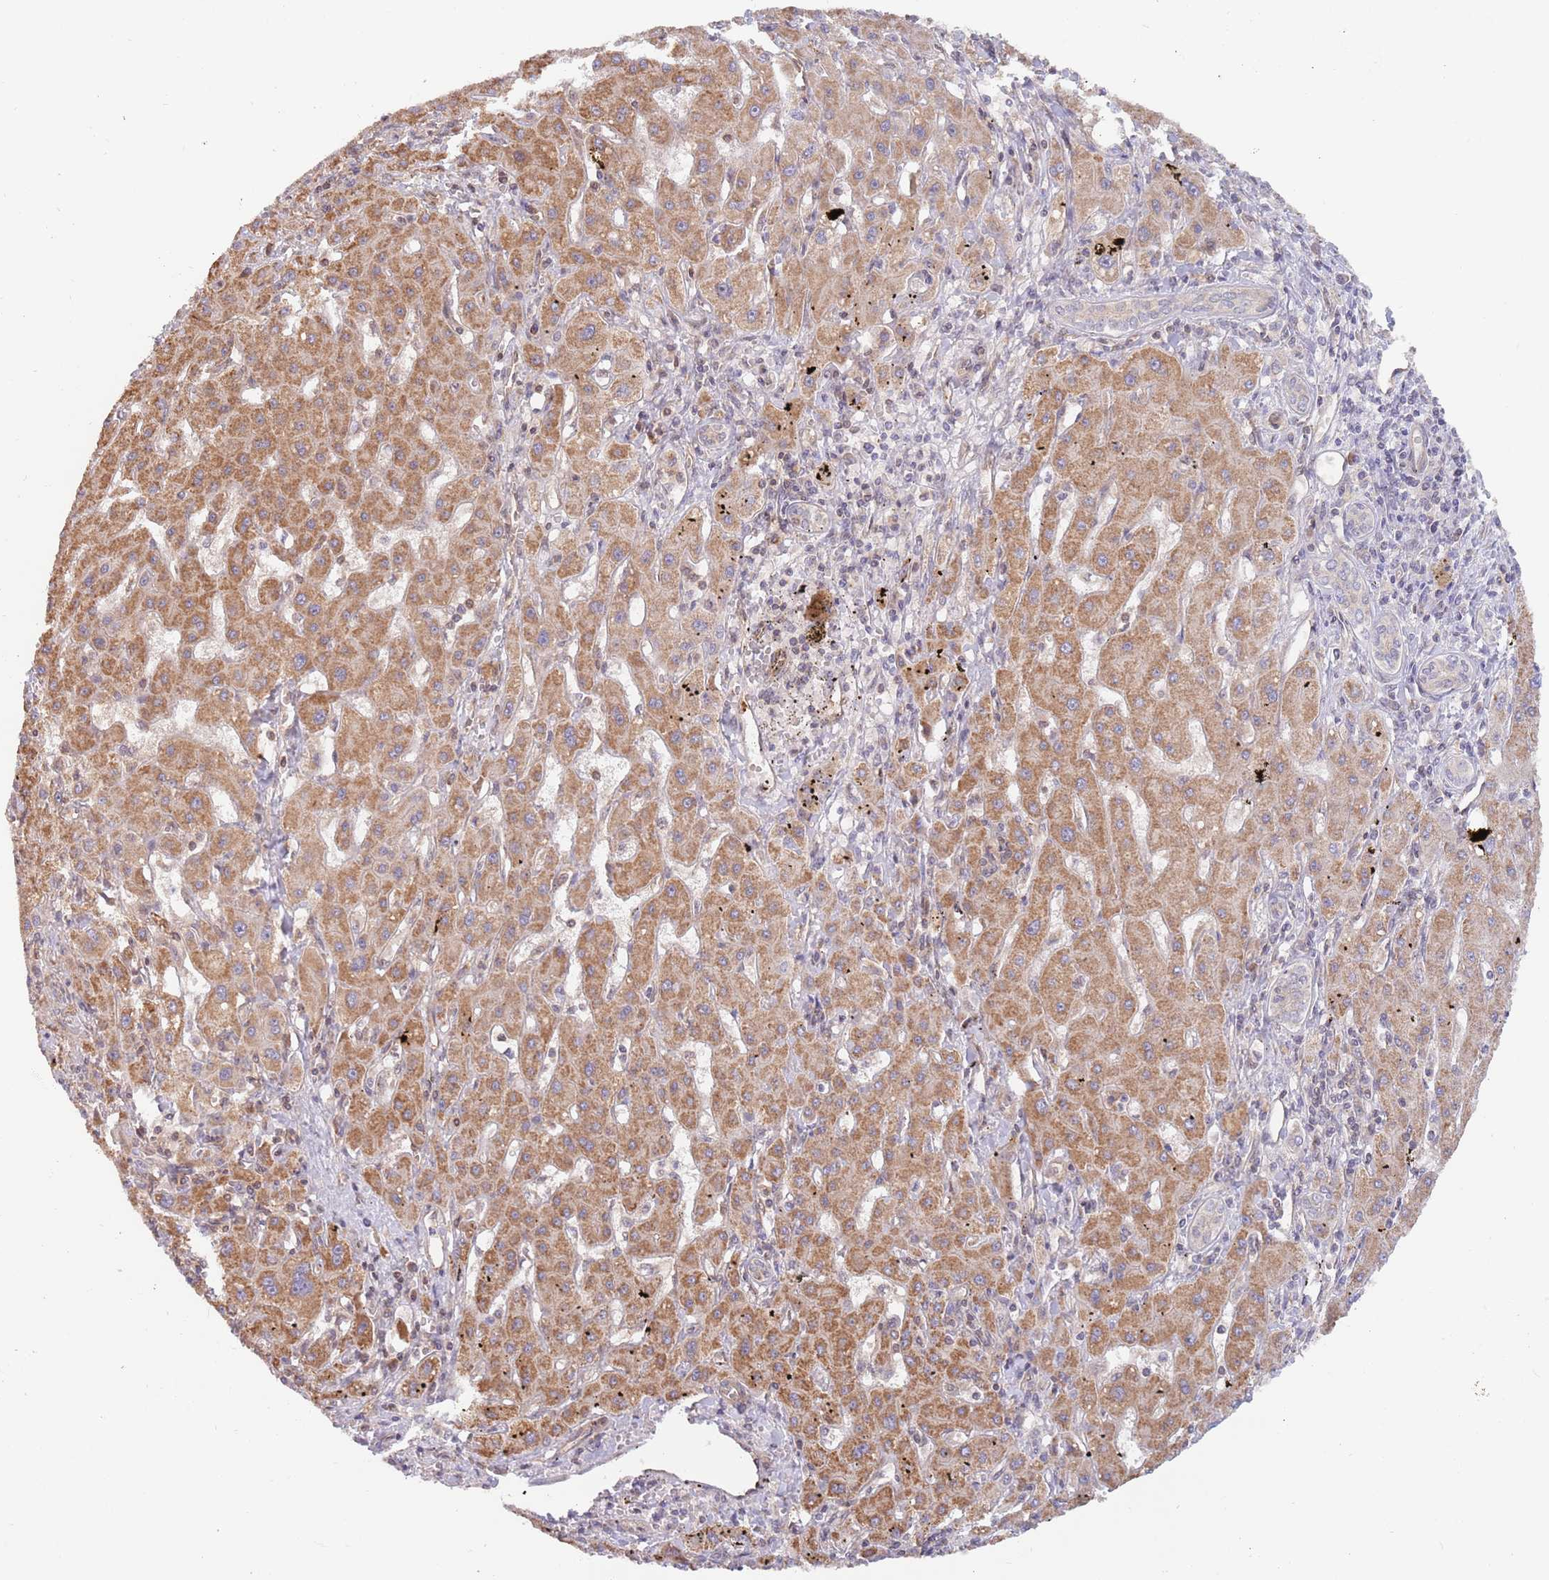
{"staining": {"intensity": "moderate", "quantity": "25%-75%", "location": "cytoplasmic/membranous"}, "tissue": "liver cancer", "cell_type": "Tumor cells", "image_type": "cancer", "snomed": [{"axis": "morphology", "description": "Carcinoma, Hepatocellular, NOS"}, {"axis": "topography", "description": "Liver"}], "caption": "Immunohistochemistry (IHC) photomicrograph of neoplastic tissue: hepatocellular carcinoma (liver) stained using immunohistochemistry exhibits medium levels of moderate protein expression localized specifically in the cytoplasmic/membranous of tumor cells, appearing as a cytoplasmic/membranous brown color.", "gene": "GUK1", "patient": {"sex": "male", "age": 72}}